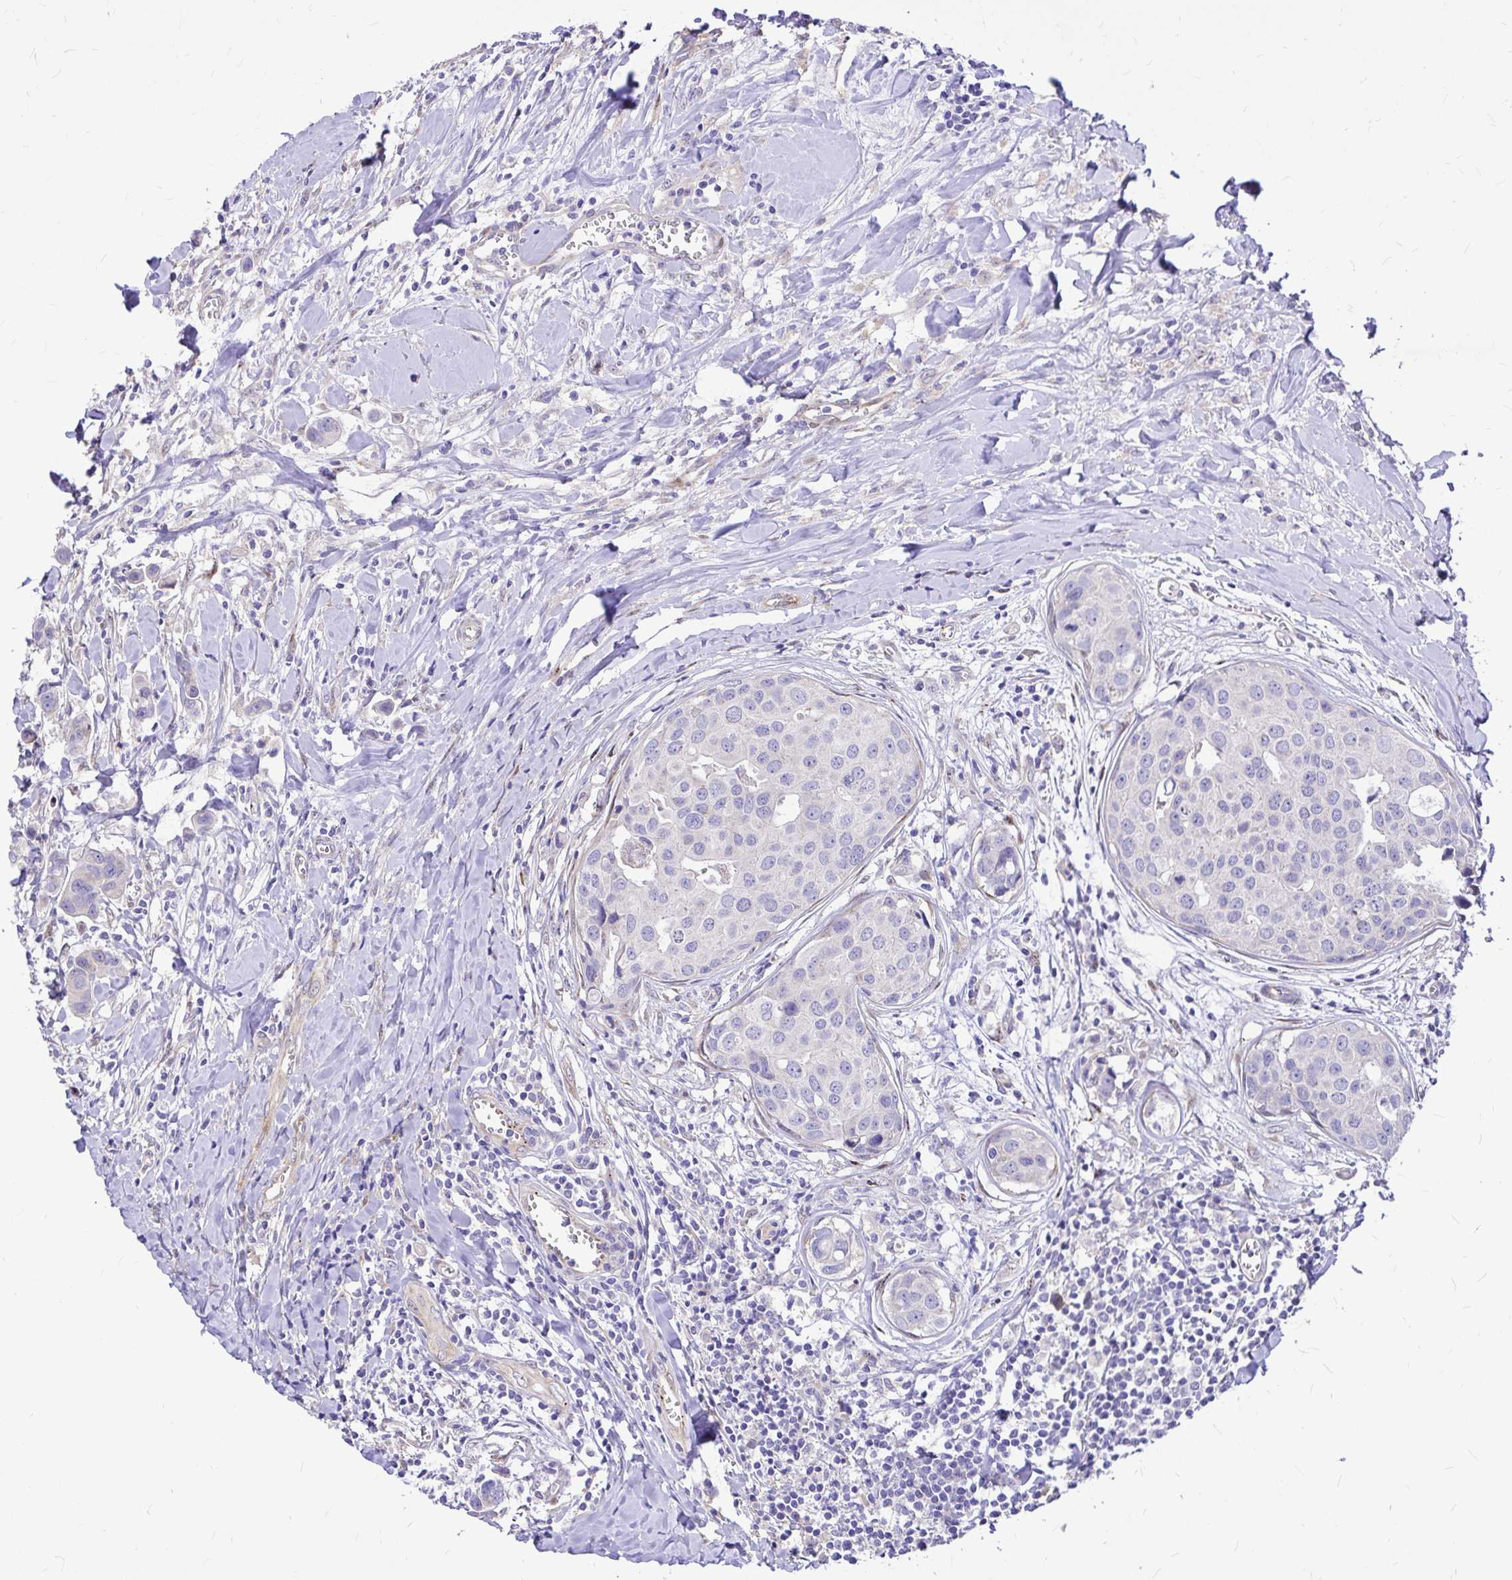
{"staining": {"intensity": "negative", "quantity": "none", "location": "none"}, "tissue": "breast cancer", "cell_type": "Tumor cells", "image_type": "cancer", "snomed": [{"axis": "morphology", "description": "Duct carcinoma"}, {"axis": "topography", "description": "Breast"}], "caption": "An immunohistochemistry micrograph of infiltrating ductal carcinoma (breast) is shown. There is no staining in tumor cells of infiltrating ductal carcinoma (breast).", "gene": "GABBR2", "patient": {"sex": "female", "age": 24}}